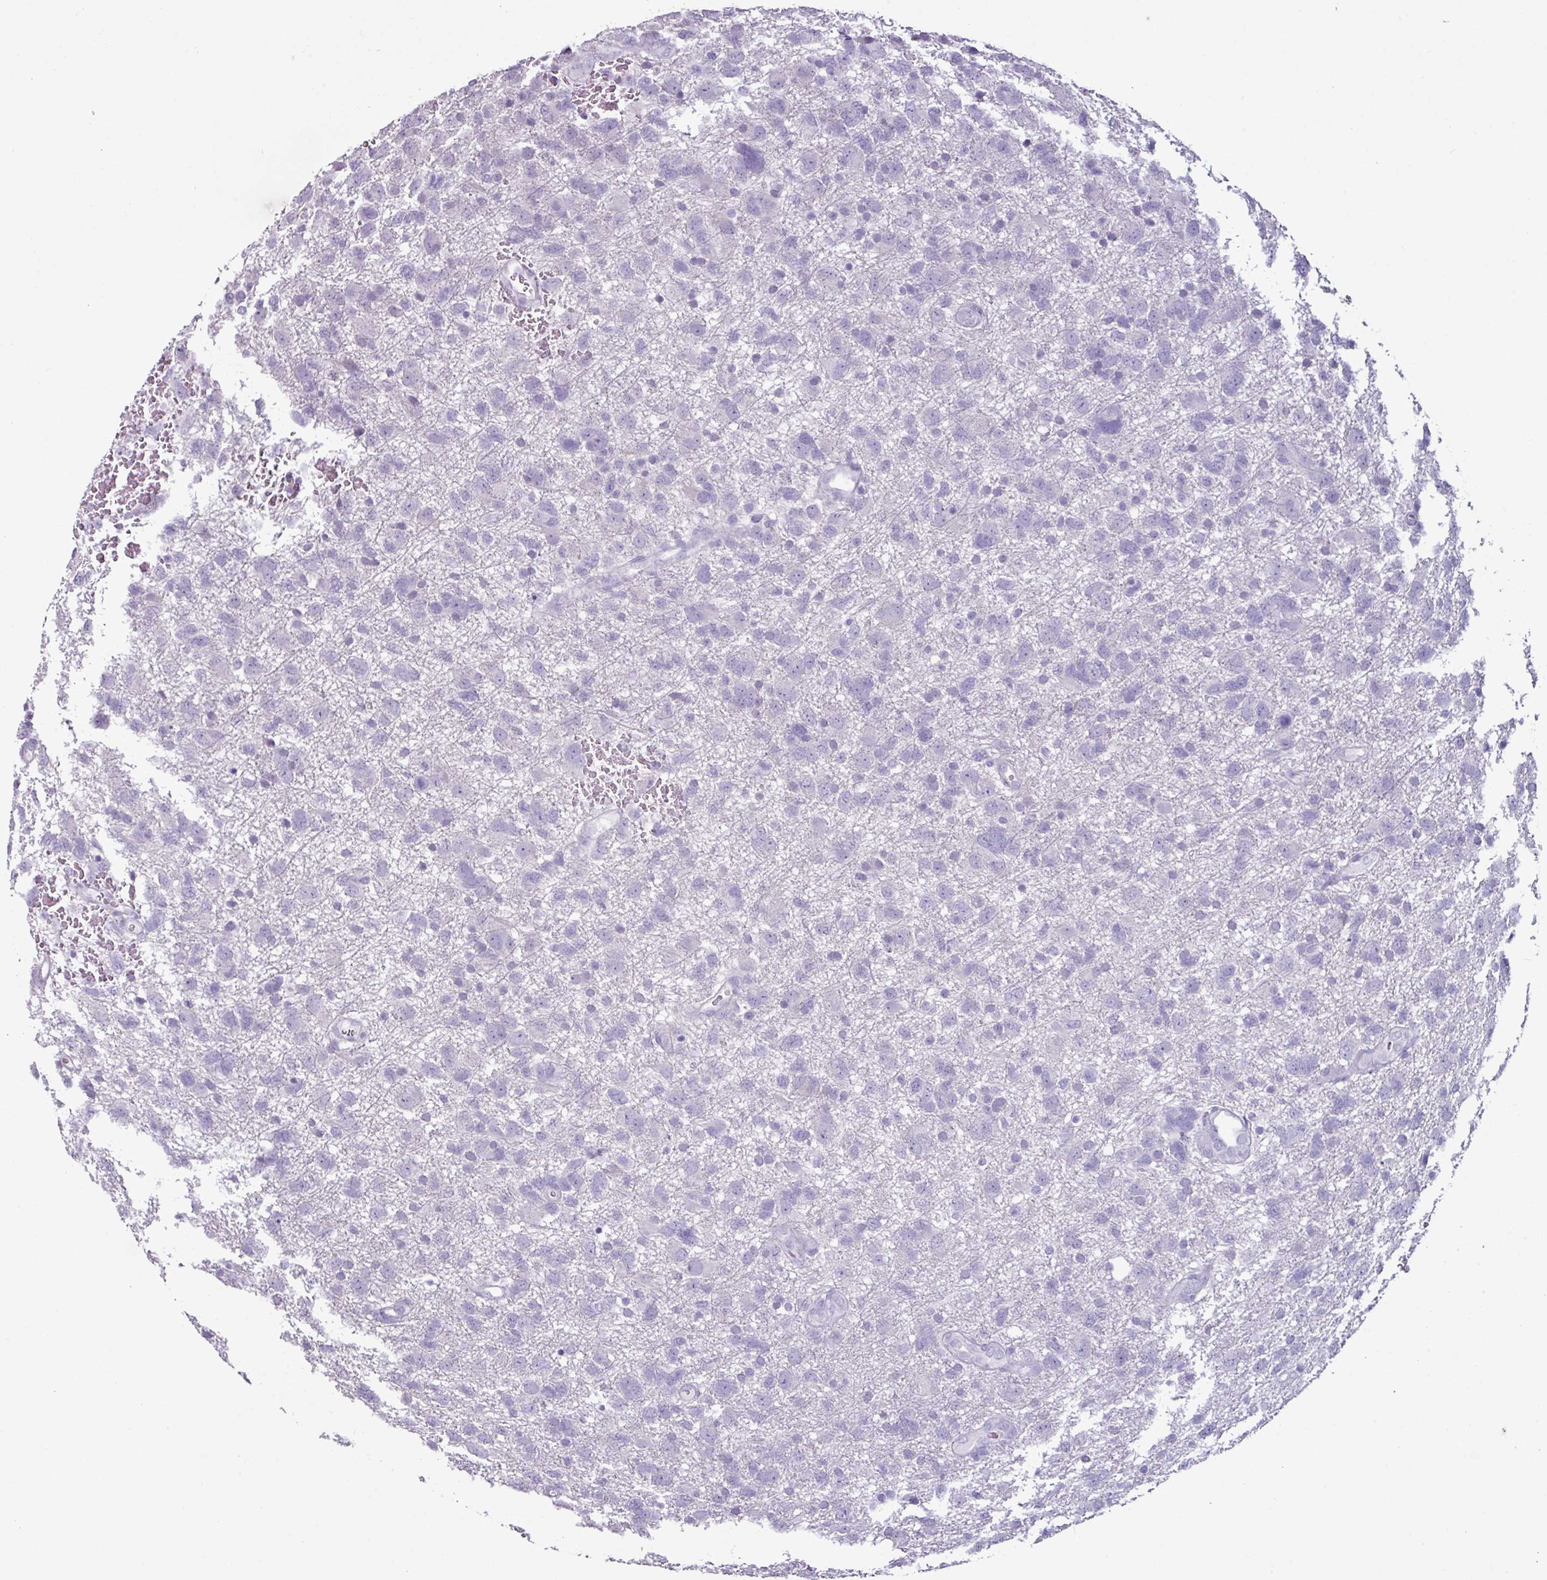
{"staining": {"intensity": "negative", "quantity": "none", "location": "none"}, "tissue": "glioma", "cell_type": "Tumor cells", "image_type": "cancer", "snomed": [{"axis": "morphology", "description": "Glioma, malignant, High grade"}, {"axis": "topography", "description": "Brain"}], "caption": "There is no significant expression in tumor cells of glioma.", "gene": "GLP2R", "patient": {"sex": "male", "age": 61}}